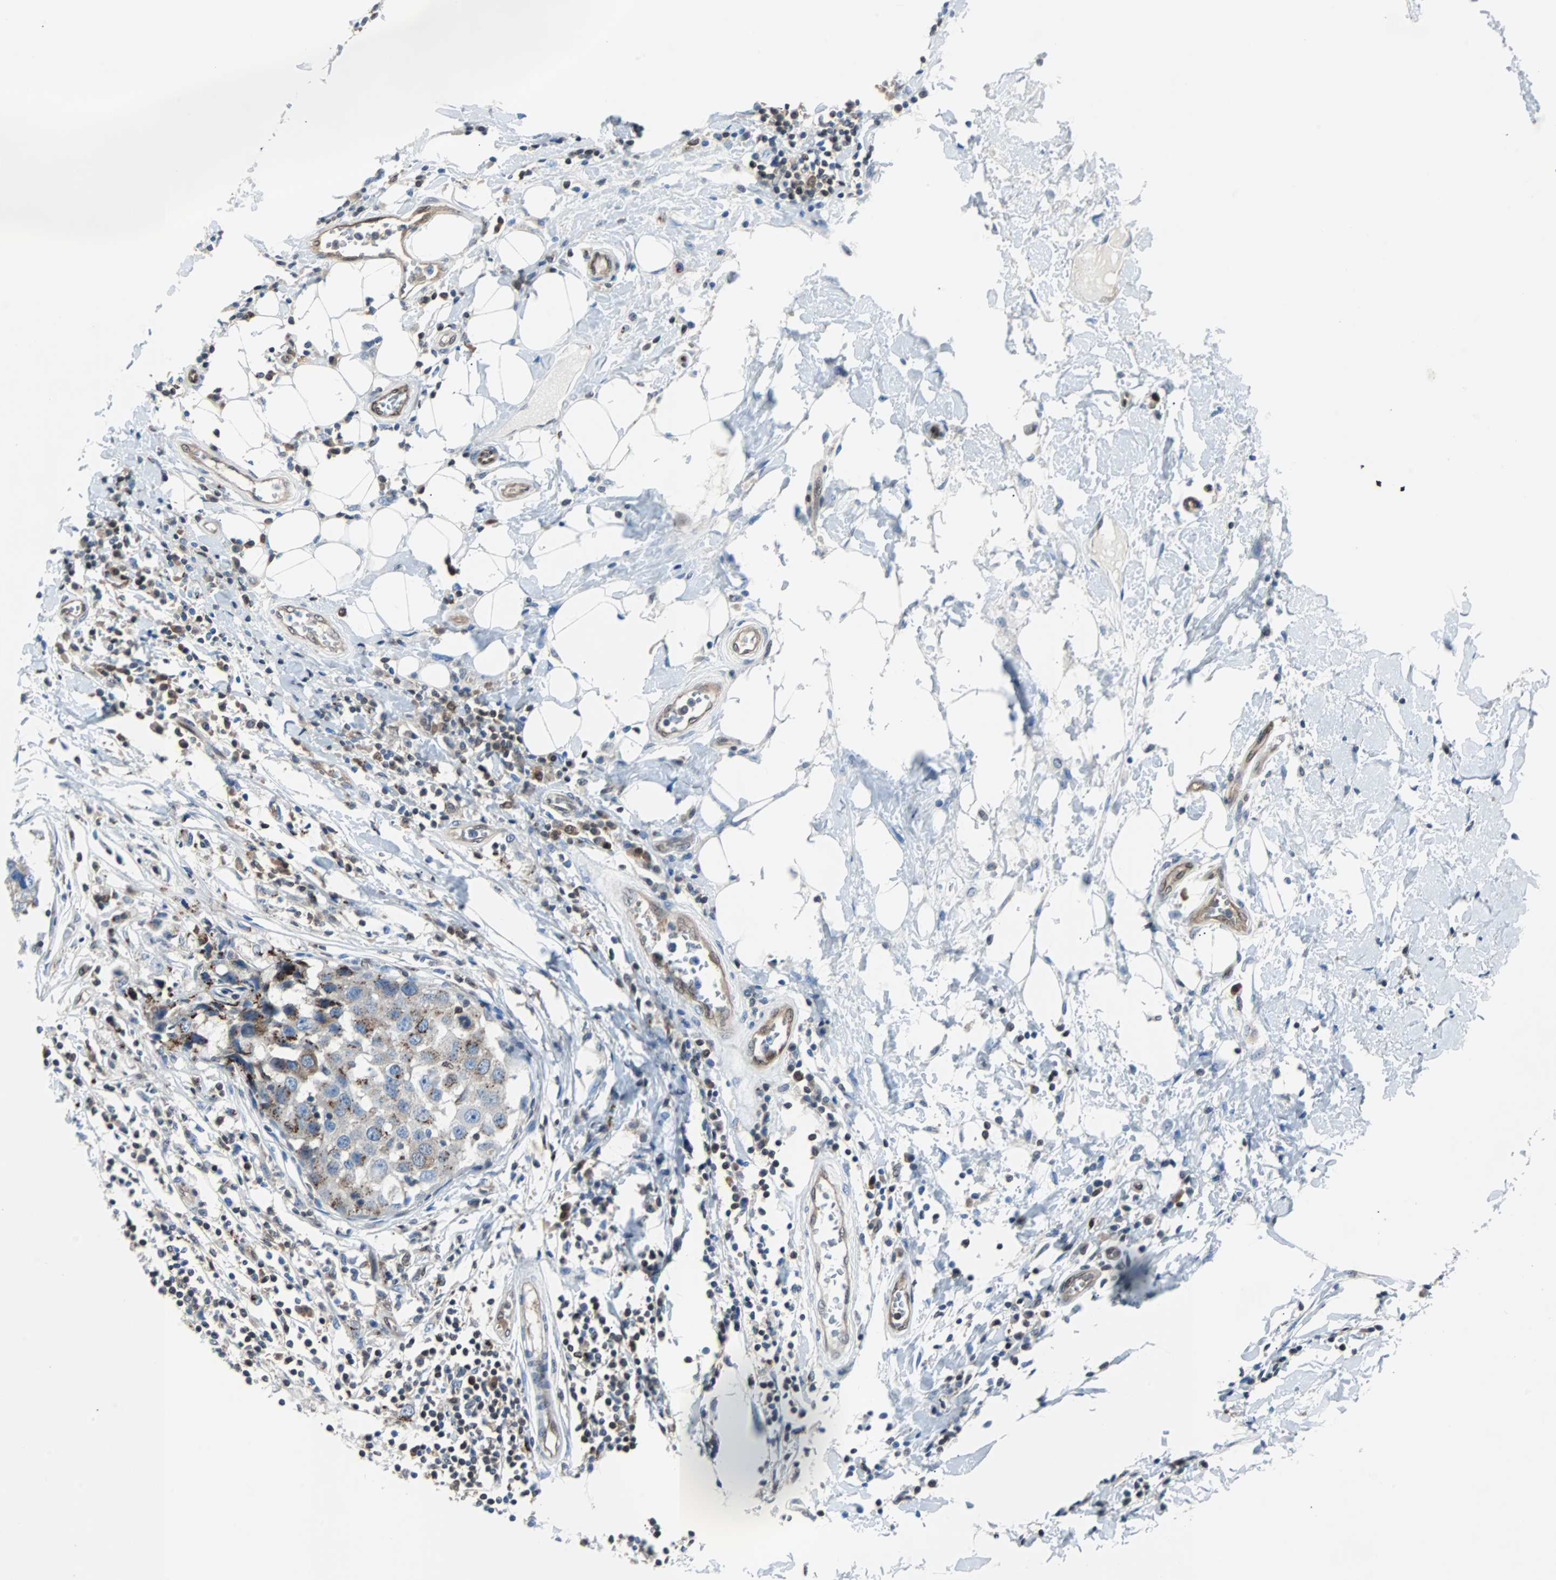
{"staining": {"intensity": "weak", "quantity": ">75%", "location": "cytoplasmic/membranous"}, "tissue": "breast cancer", "cell_type": "Tumor cells", "image_type": "cancer", "snomed": [{"axis": "morphology", "description": "Duct carcinoma"}, {"axis": "topography", "description": "Breast"}], "caption": "An immunohistochemistry image of neoplastic tissue is shown. Protein staining in brown shows weak cytoplasmic/membranous positivity in breast cancer (infiltrating ductal carcinoma) within tumor cells.", "gene": "MAP2K6", "patient": {"sex": "female", "age": 27}}